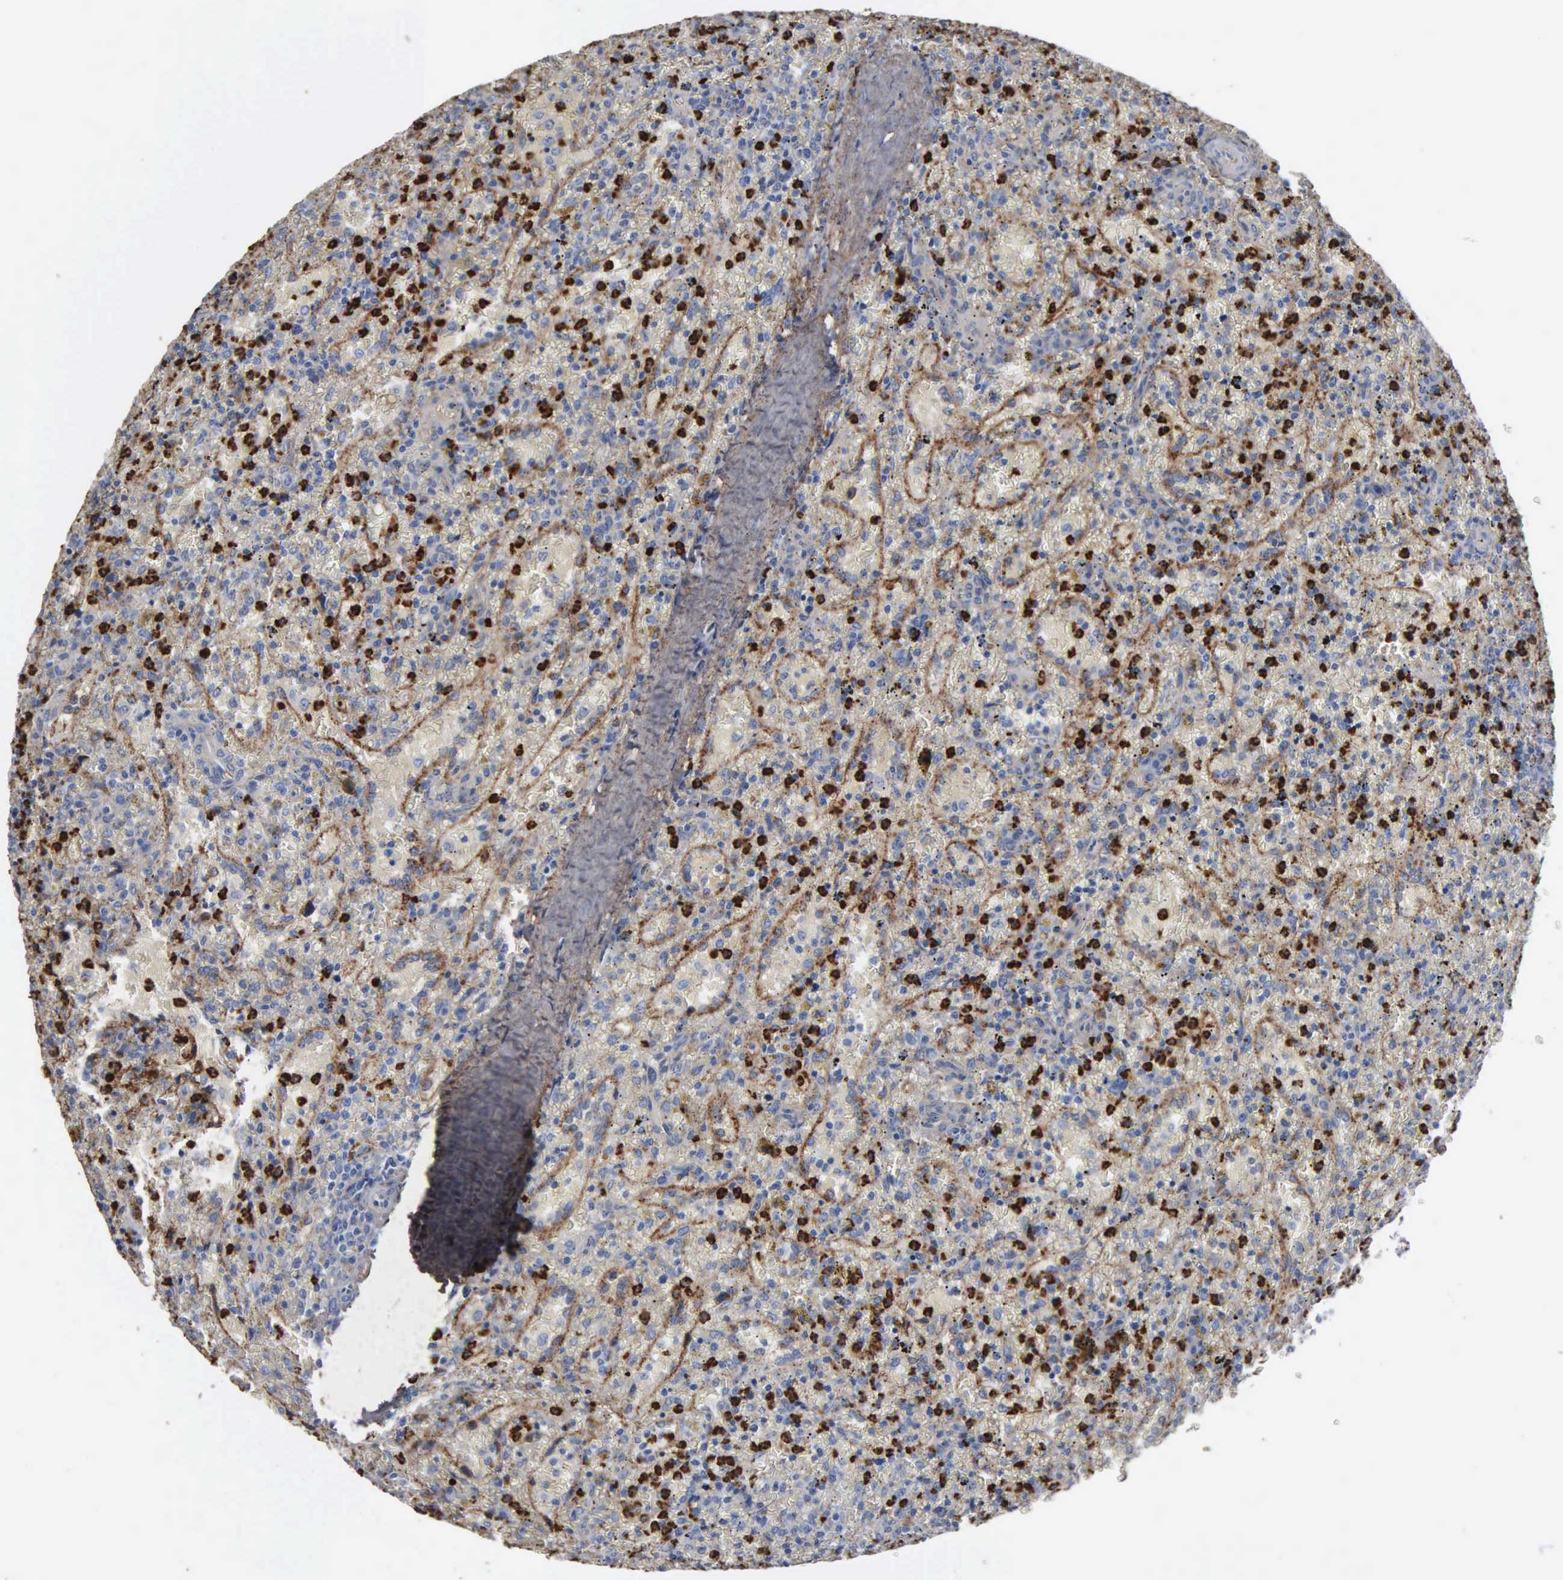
{"staining": {"intensity": "strong", "quantity": "<25%", "location": "cytoplasmic/membranous"}, "tissue": "lymphoma", "cell_type": "Tumor cells", "image_type": "cancer", "snomed": [{"axis": "morphology", "description": "Malignant lymphoma, non-Hodgkin's type, High grade"}, {"axis": "topography", "description": "Spleen"}, {"axis": "topography", "description": "Lymph node"}], "caption": "This photomicrograph displays lymphoma stained with immunohistochemistry to label a protein in brown. The cytoplasmic/membranous of tumor cells show strong positivity for the protein. Nuclei are counter-stained blue.", "gene": "FN1", "patient": {"sex": "female", "age": 70}}